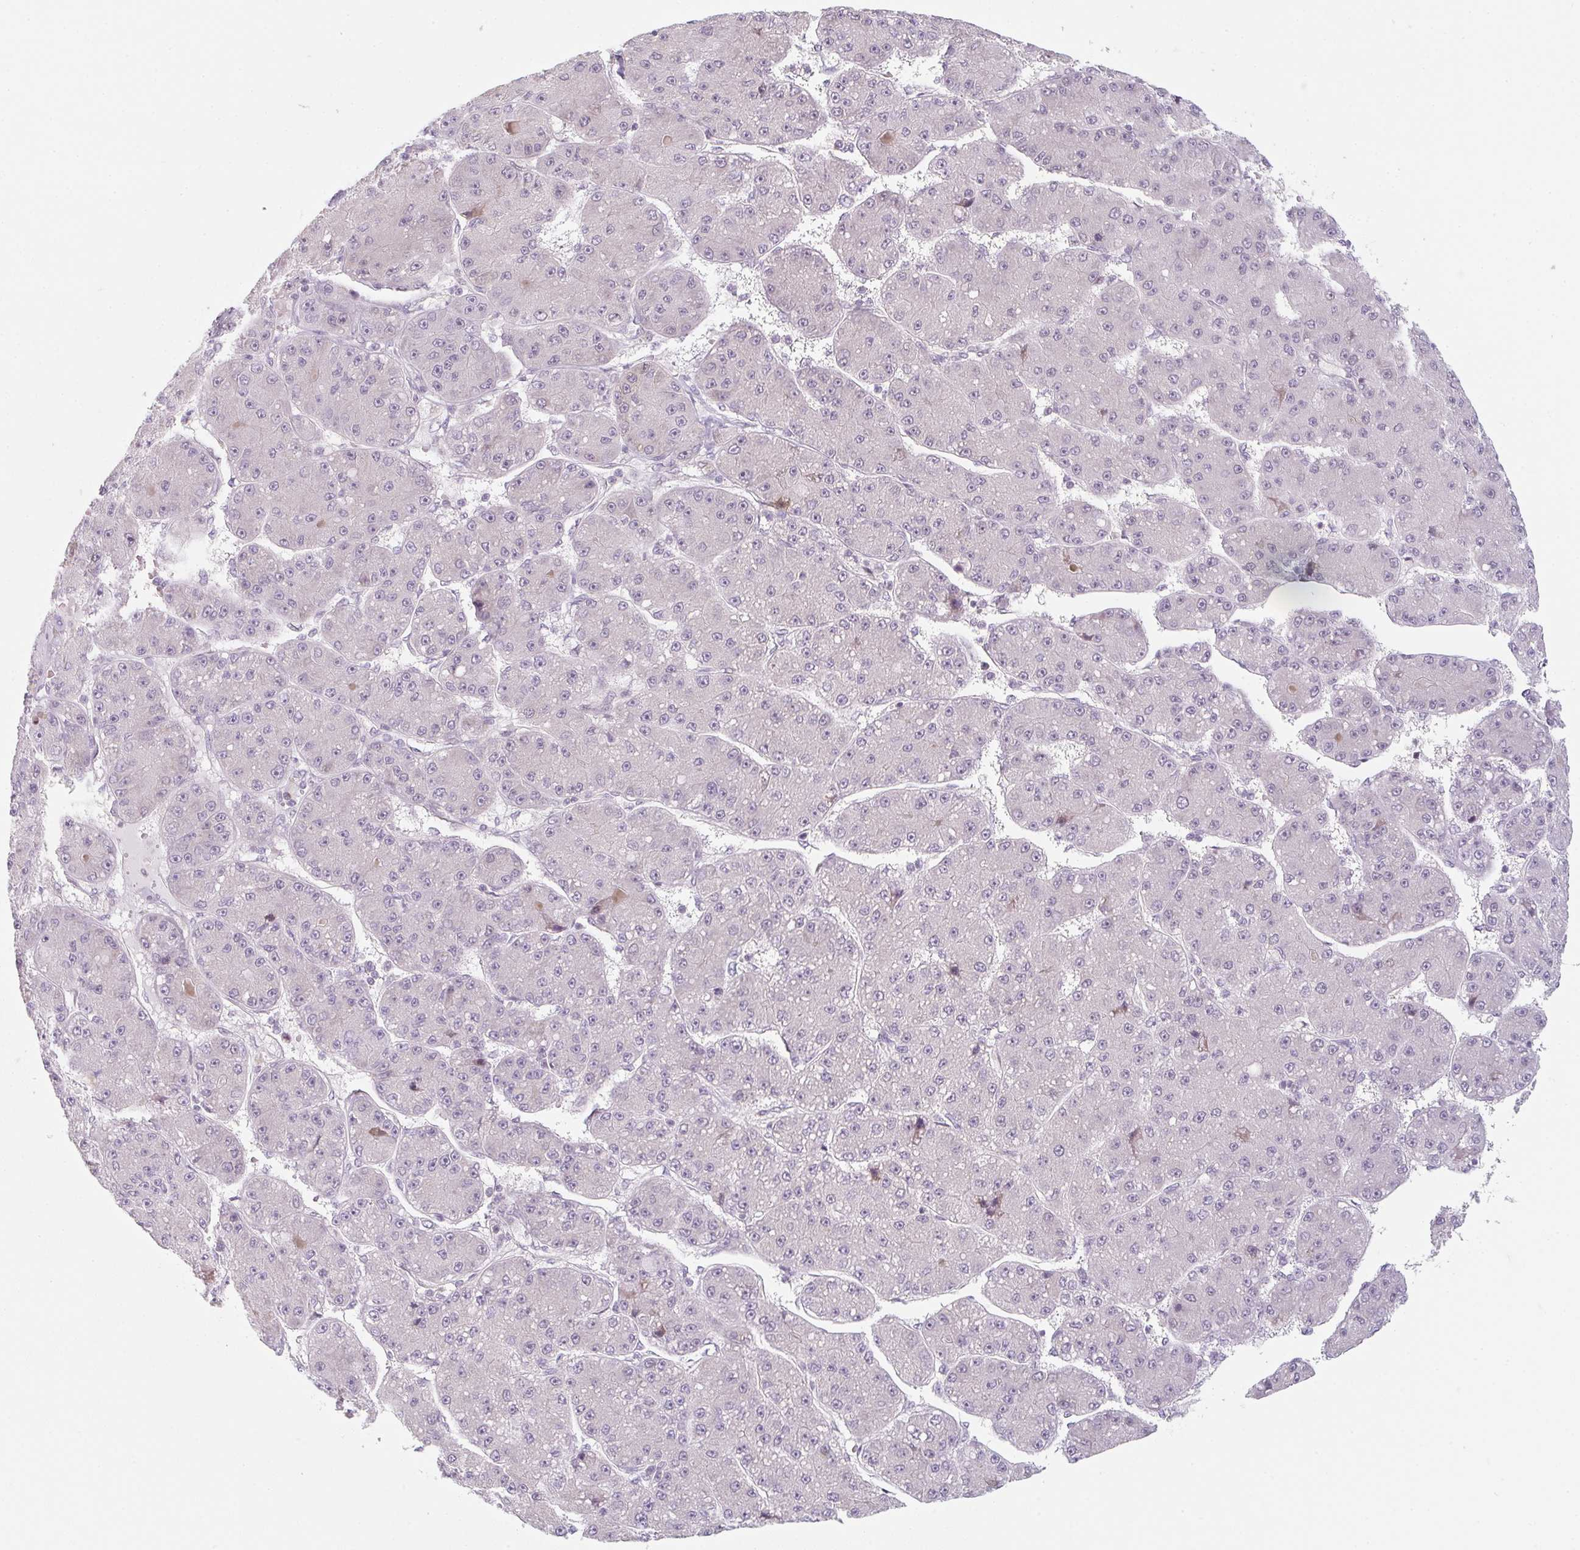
{"staining": {"intensity": "negative", "quantity": "none", "location": "none"}, "tissue": "liver cancer", "cell_type": "Tumor cells", "image_type": "cancer", "snomed": [{"axis": "morphology", "description": "Carcinoma, Hepatocellular, NOS"}, {"axis": "topography", "description": "Liver"}], "caption": "Immunohistochemical staining of hepatocellular carcinoma (liver) exhibits no significant expression in tumor cells. Nuclei are stained in blue.", "gene": "TMEM237", "patient": {"sex": "male", "age": 67}}